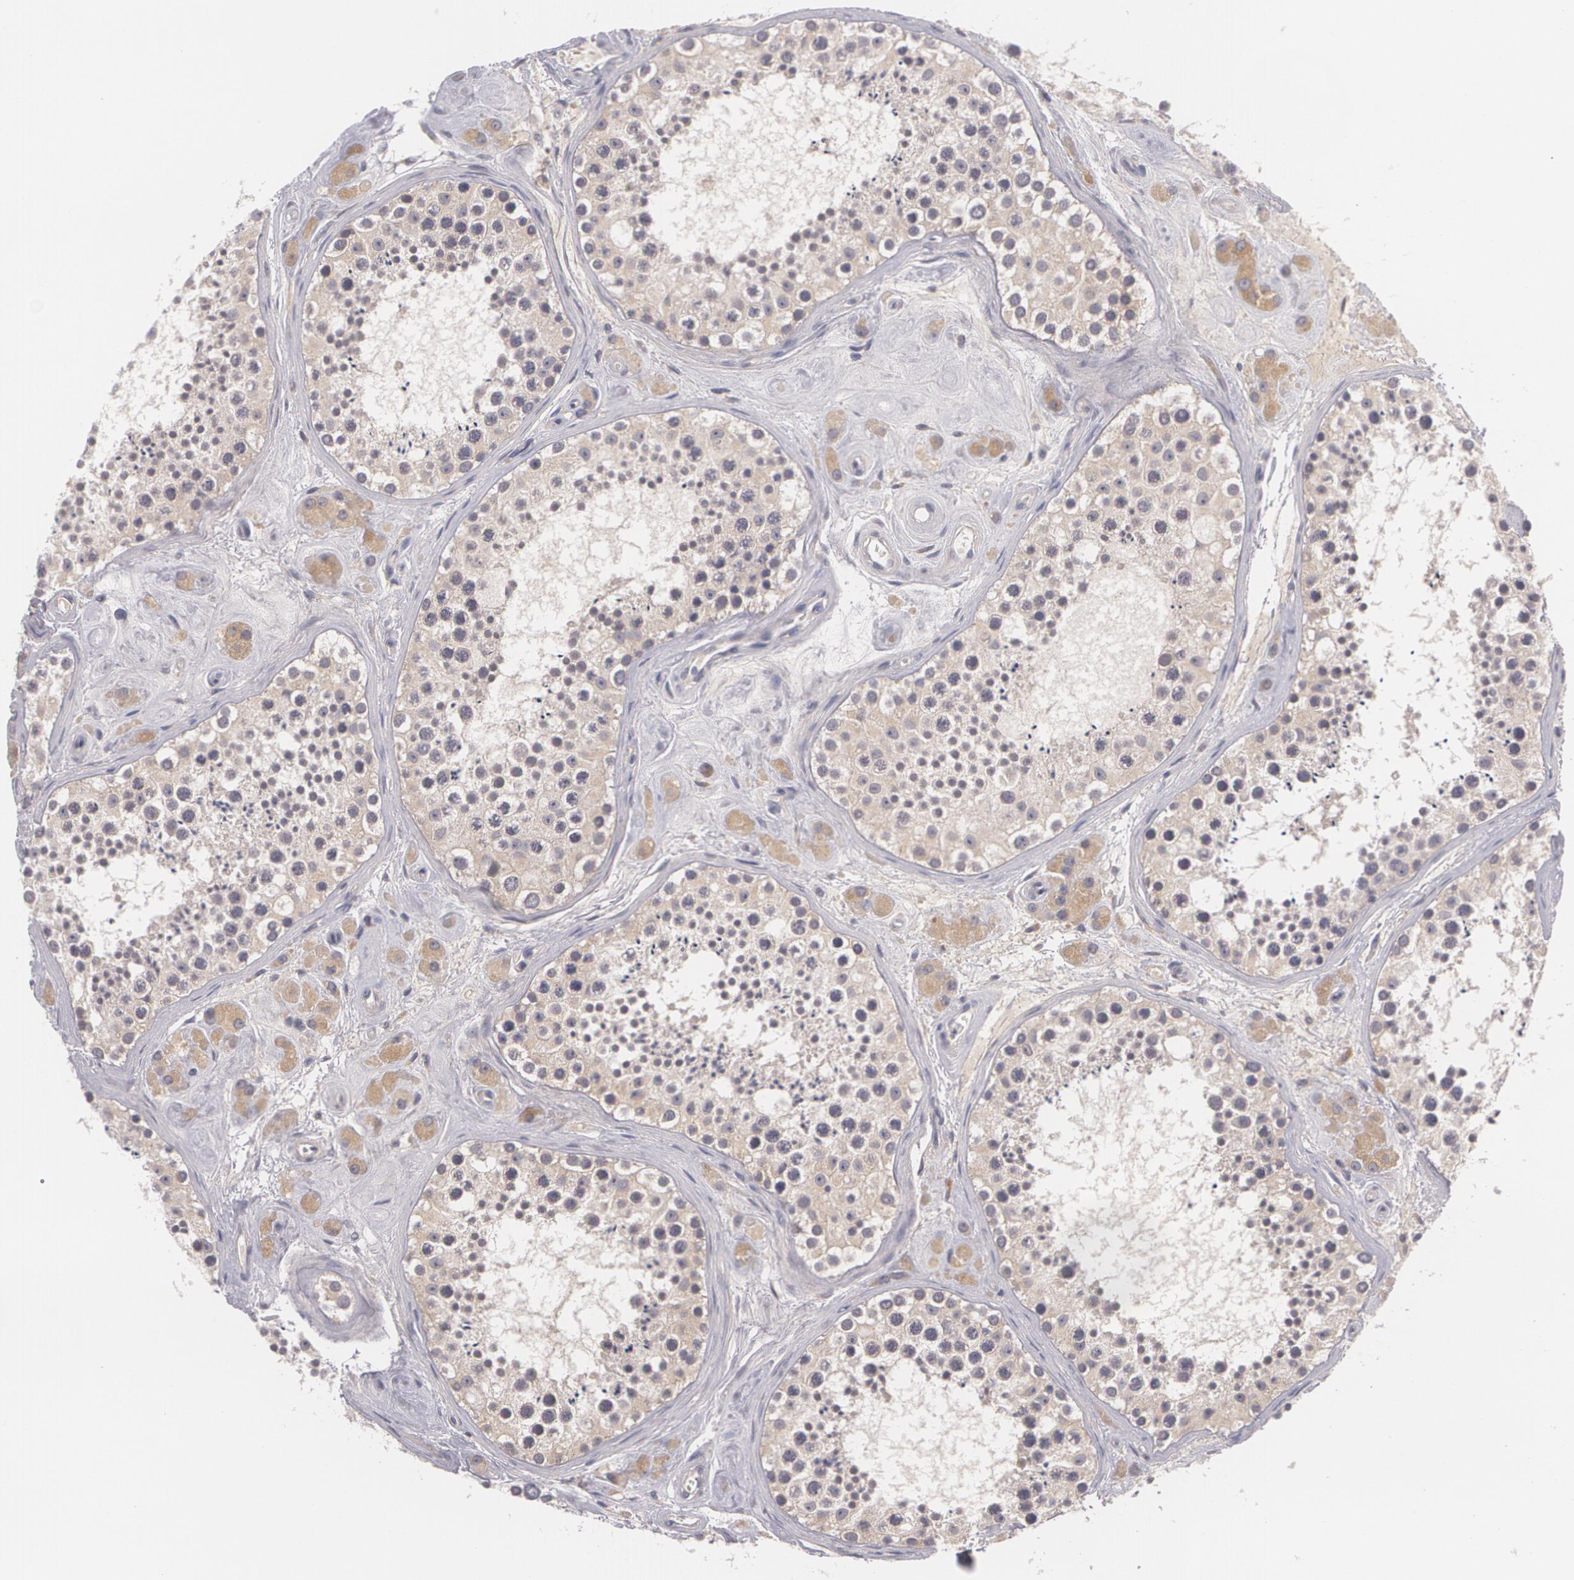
{"staining": {"intensity": "weak", "quantity": "25%-75%", "location": "cytoplasmic/membranous"}, "tissue": "testis", "cell_type": "Cells in seminiferous ducts", "image_type": "normal", "snomed": [{"axis": "morphology", "description": "Normal tissue, NOS"}, {"axis": "topography", "description": "Testis"}], "caption": "Brown immunohistochemical staining in normal testis shows weak cytoplasmic/membranous staining in about 25%-75% of cells in seminiferous ducts. (DAB (3,3'-diaminobenzidine) IHC with brightfield microscopy, high magnification).", "gene": "CASK", "patient": {"sex": "male", "age": 38}}